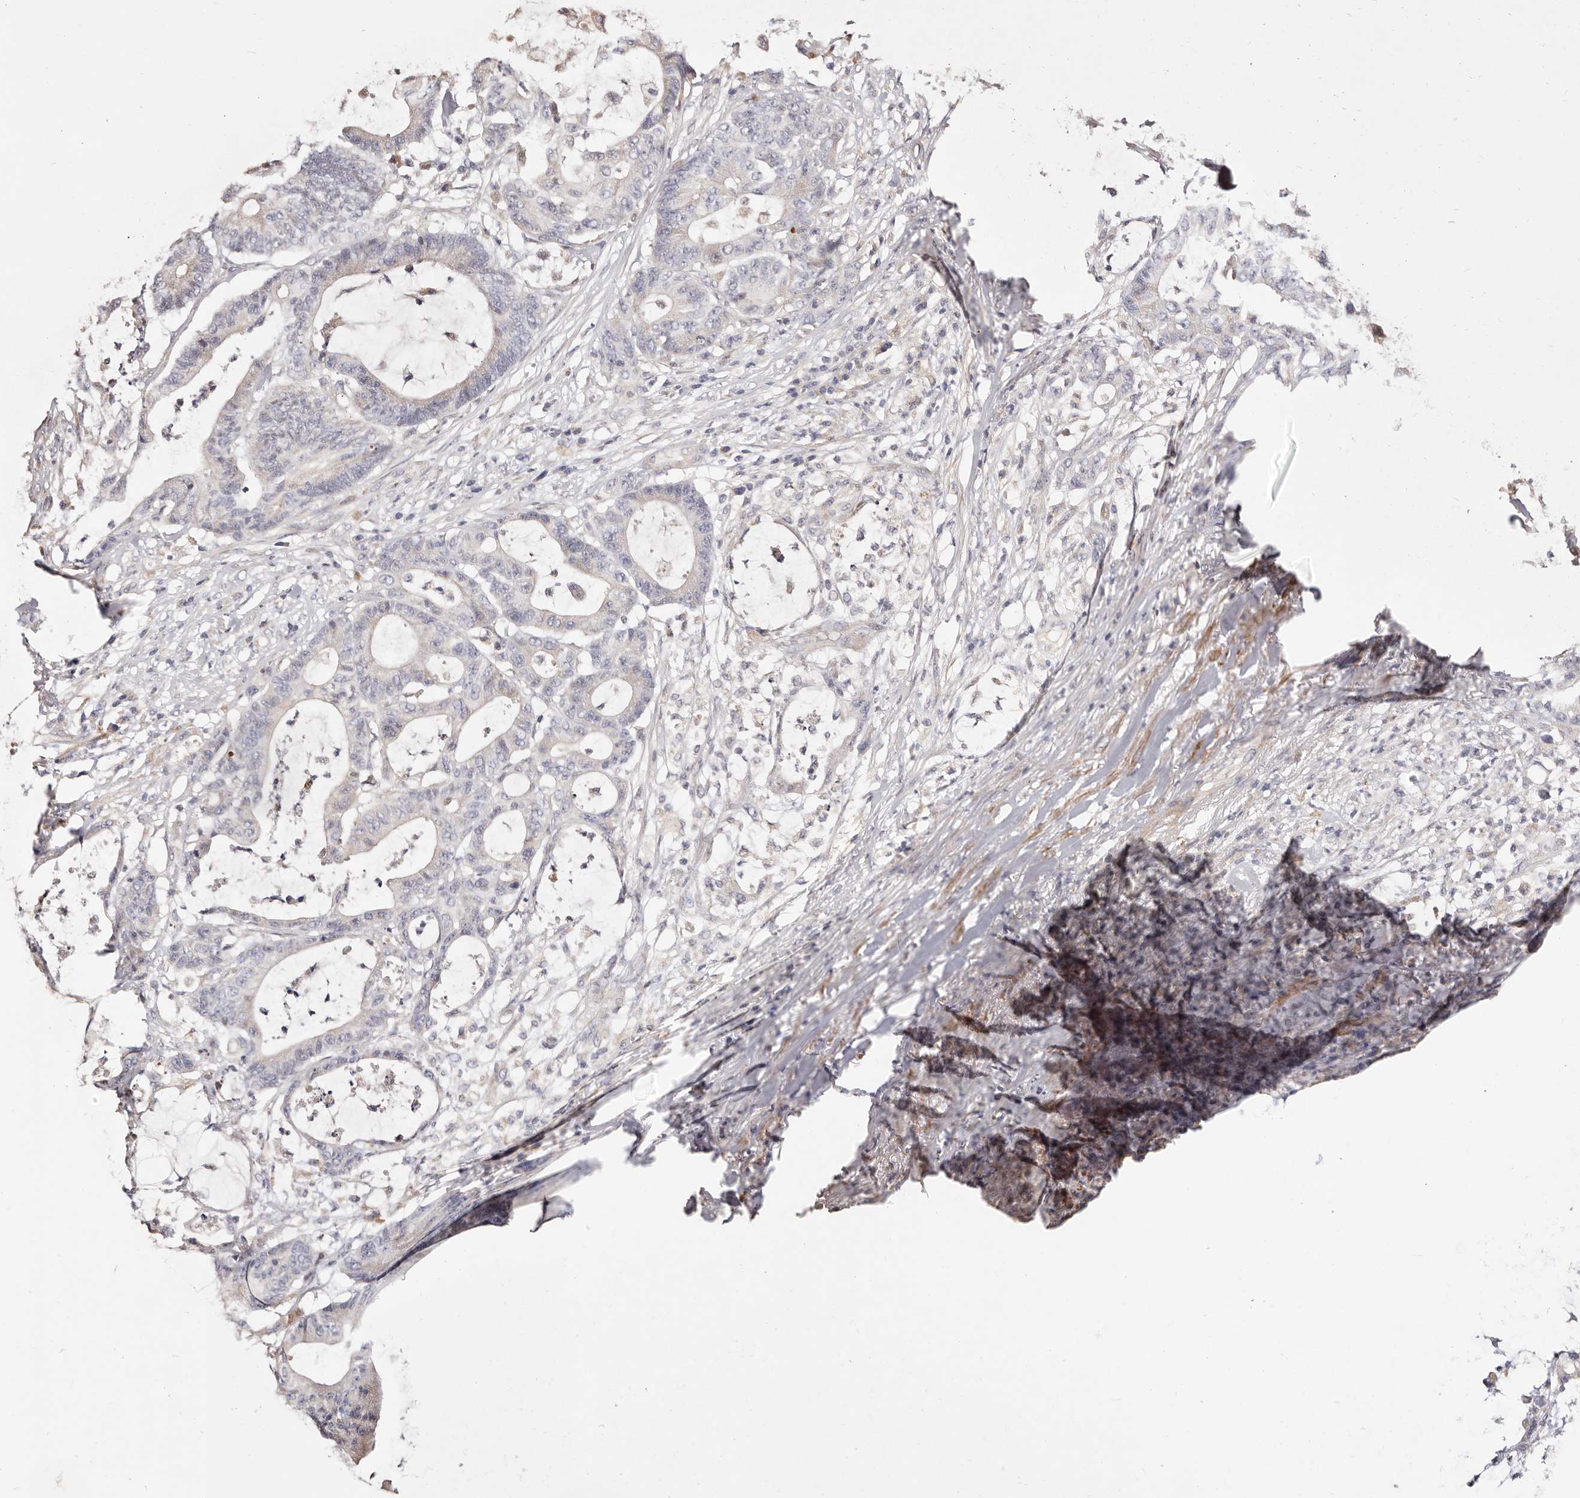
{"staining": {"intensity": "negative", "quantity": "none", "location": "none"}, "tissue": "colorectal cancer", "cell_type": "Tumor cells", "image_type": "cancer", "snomed": [{"axis": "morphology", "description": "Adenocarcinoma, NOS"}, {"axis": "topography", "description": "Colon"}], "caption": "Tumor cells show no significant staining in adenocarcinoma (colorectal).", "gene": "MAPK1", "patient": {"sex": "female", "age": 84}}